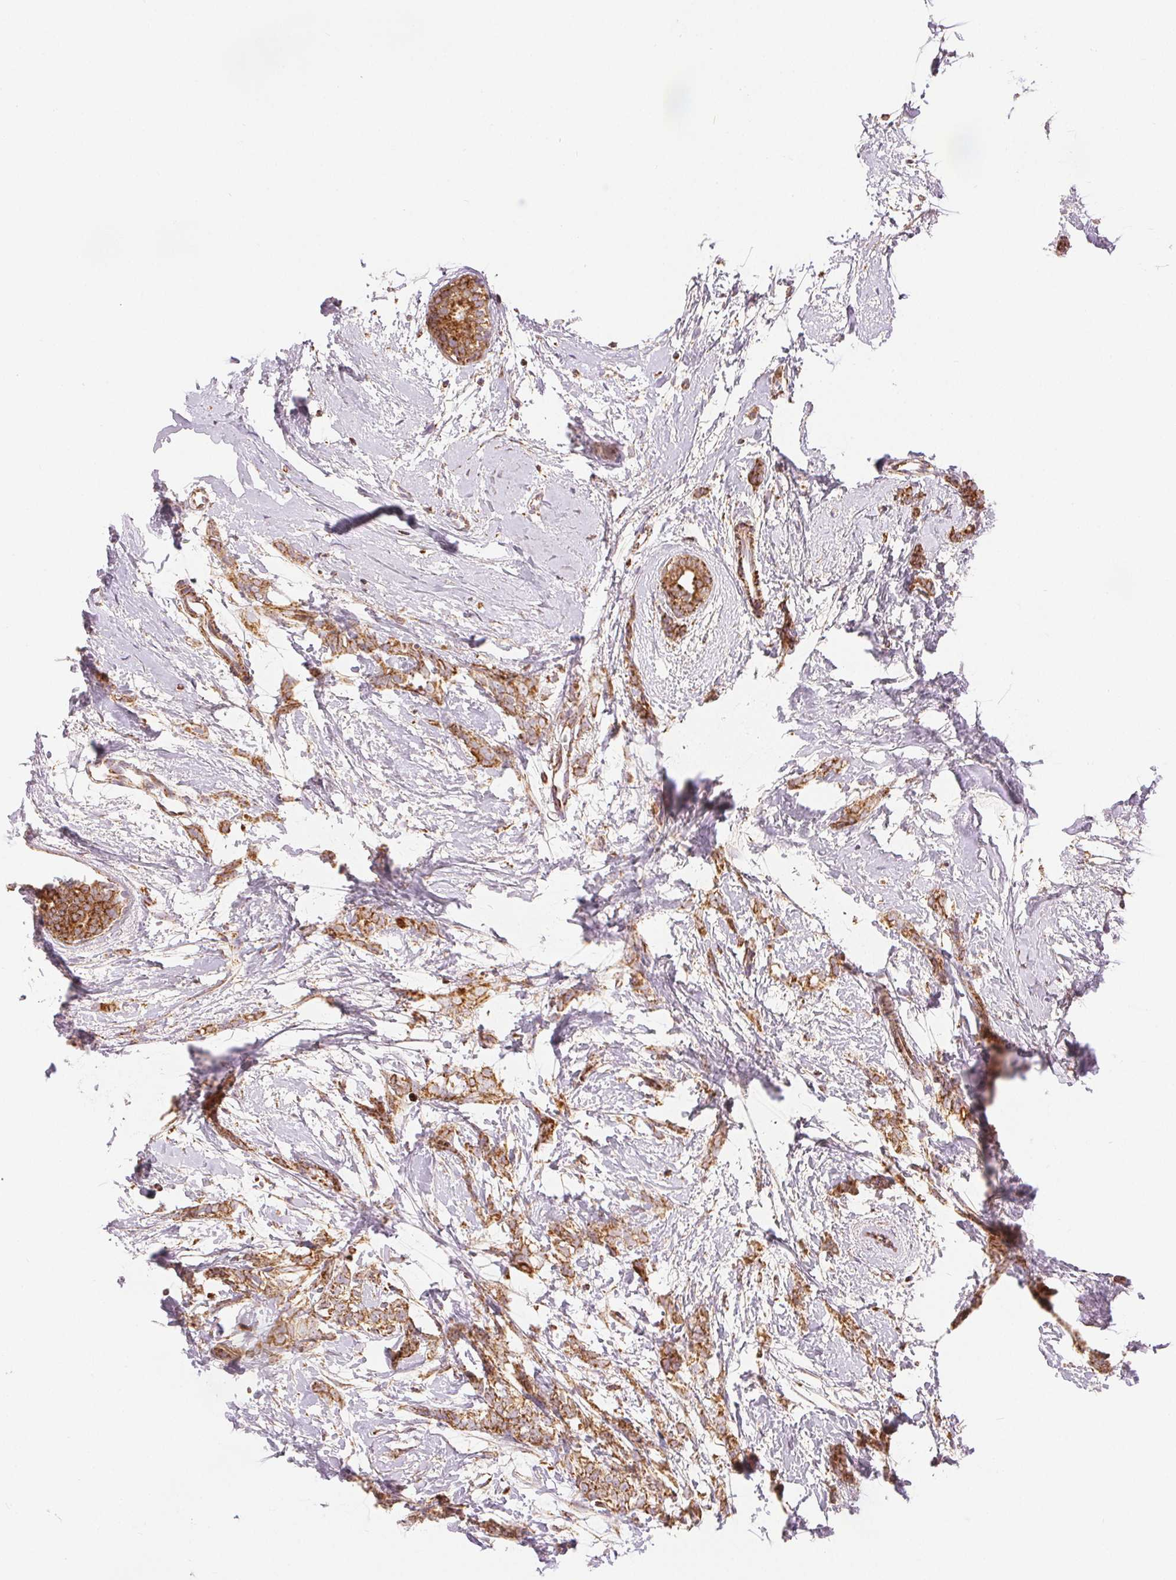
{"staining": {"intensity": "strong", "quantity": ">75%", "location": "cytoplasmic/membranous"}, "tissue": "breast cancer", "cell_type": "Tumor cells", "image_type": "cancer", "snomed": [{"axis": "morphology", "description": "Duct carcinoma"}, {"axis": "topography", "description": "Breast"}], "caption": "IHC histopathology image of neoplastic tissue: breast intraductal carcinoma stained using immunohistochemistry reveals high levels of strong protein expression localized specifically in the cytoplasmic/membranous of tumor cells, appearing as a cytoplasmic/membranous brown color.", "gene": "SDHB", "patient": {"sex": "female", "age": 40}}